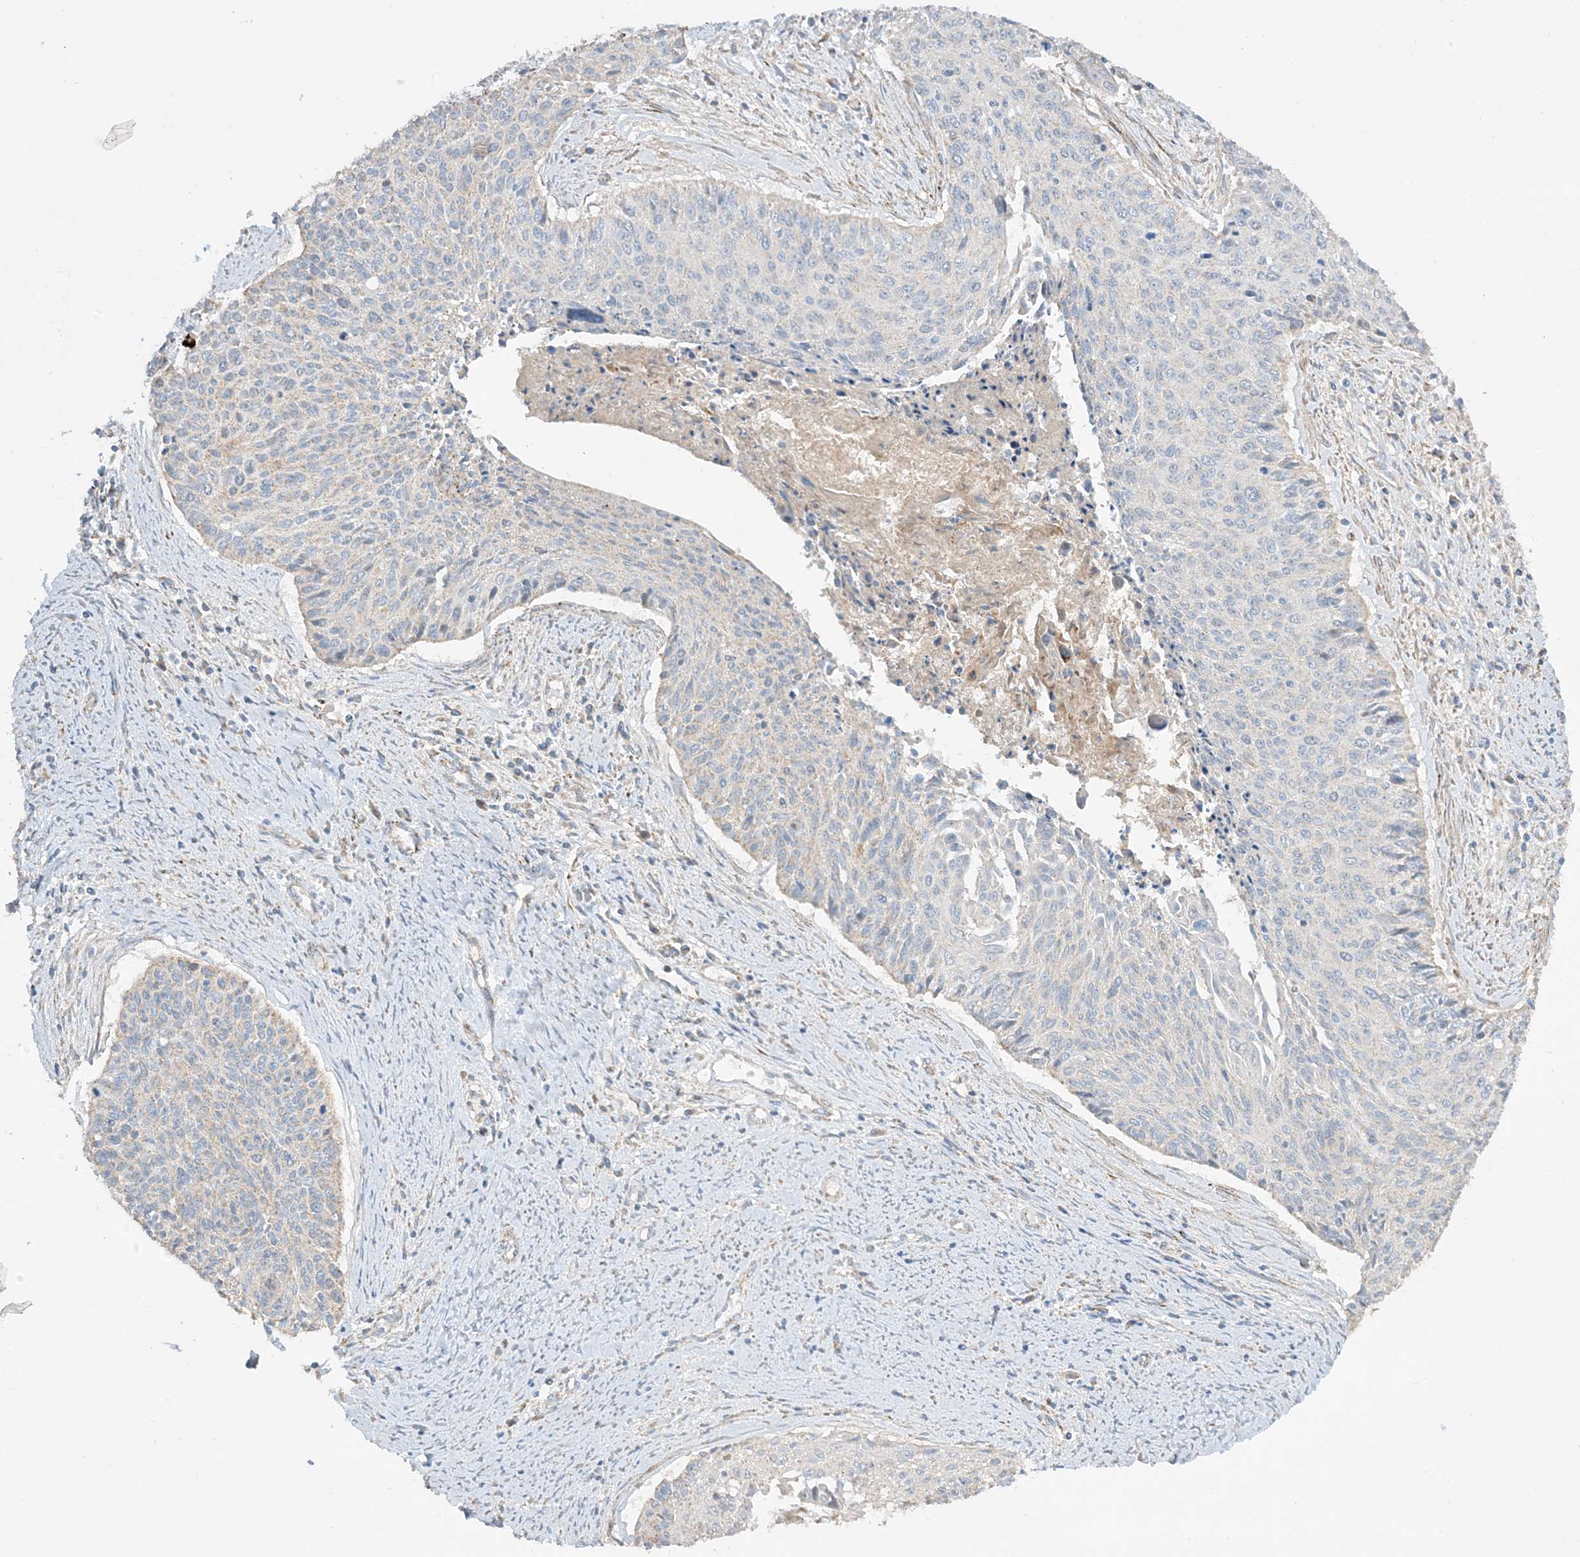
{"staining": {"intensity": "weak", "quantity": "<25%", "location": "cytoplasmic/membranous"}, "tissue": "cervical cancer", "cell_type": "Tumor cells", "image_type": "cancer", "snomed": [{"axis": "morphology", "description": "Squamous cell carcinoma, NOS"}, {"axis": "topography", "description": "Cervix"}], "caption": "Squamous cell carcinoma (cervical) was stained to show a protein in brown. There is no significant expression in tumor cells. (DAB immunohistochemistry visualized using brightfield microscopy, high magnification).", "gene": "NDUFAF3", "patient": {"sex": "female", "age": 55}}